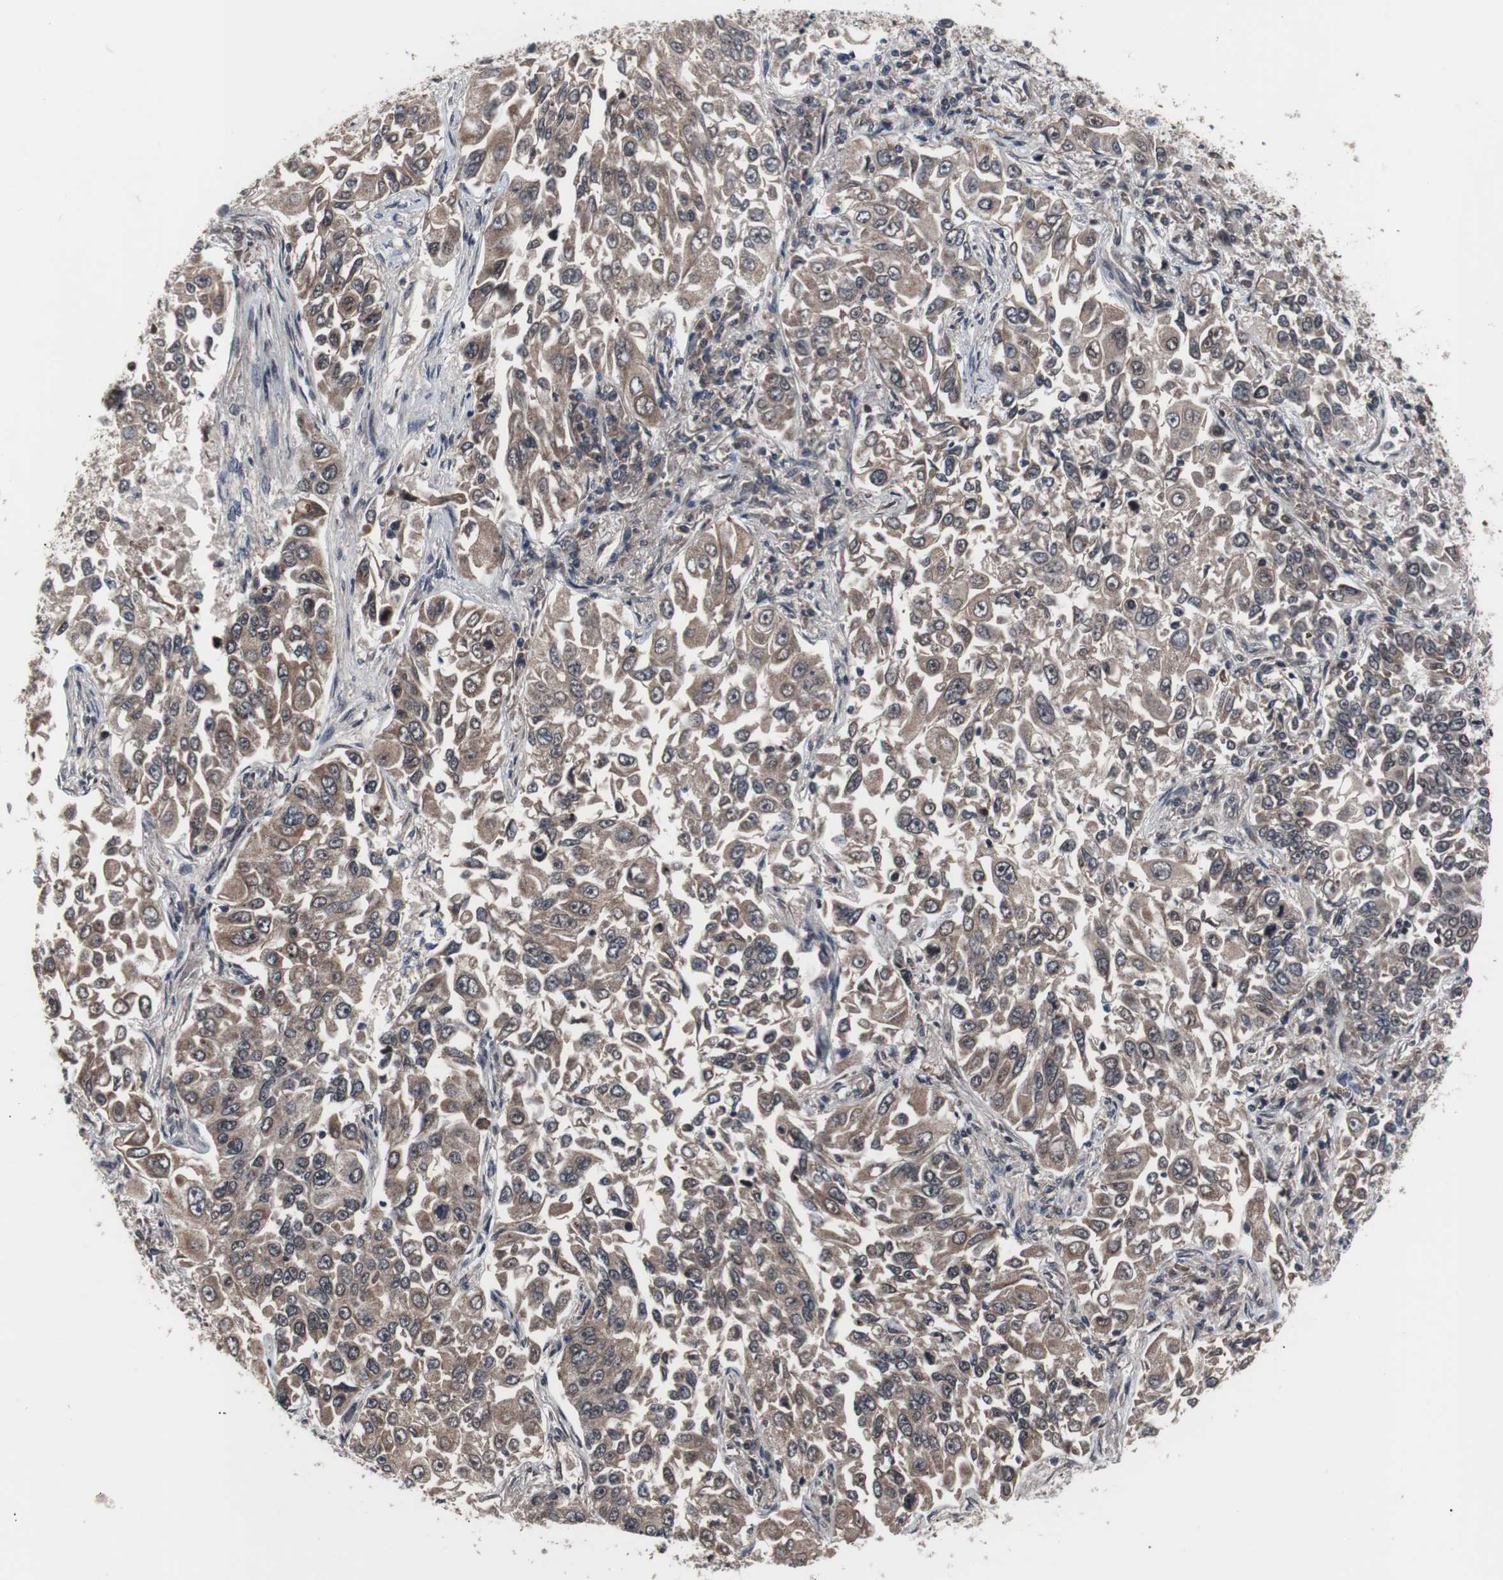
{"staining": {"intensity": "moderate", "quantity": ">75%", "location": "cytoplasmic/membranous"}, "tissue": "lung cancer", "cell_type": "Tumor cells", "image_type": "cancer", "snomed": [{"axis": "morphology", "description": "Adenocarcinoma, NOS"}, {"axis": "topography", "description": "Lung"}], "caption": "Immunohistochemical staining of human lung adenocarcinoma shows moderate cytoplasmic/membranous protein positivity in approximately >75% of tumor cells.", "gene": "GTF2F2", "patient": {"sex": "male", "age": 84}}